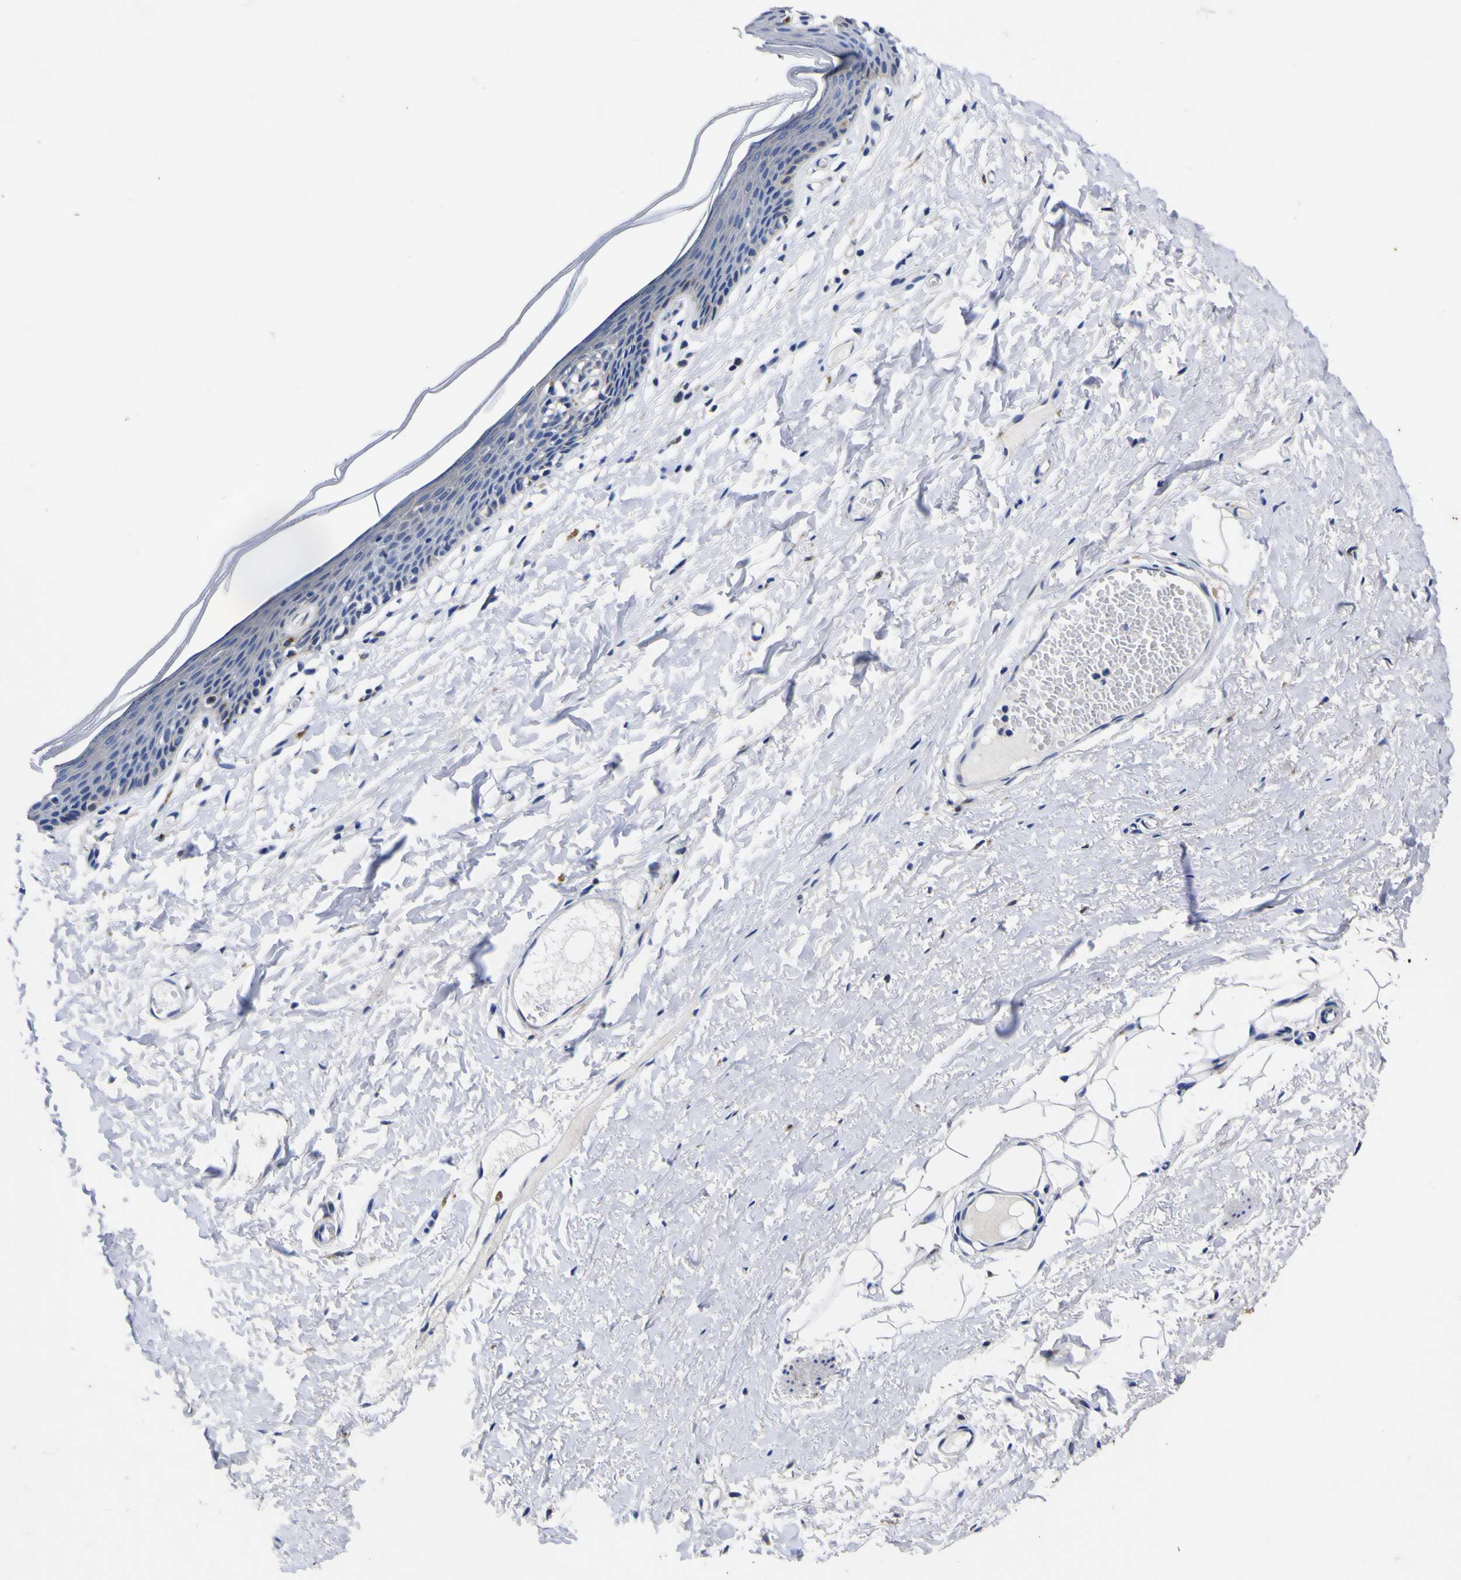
{"staining": {"intensity": "negative", "quantity": "none", "location": "none"}, "tissue": "skin", "cell_type": "Epidermal cells", "image_type": "normal", "snomed": [{"axis": "morphology", "description": "Normal tissue, NOS"}, {"axis": "topography", "description": "Cartilage tissue"}], "caption": "A photomicrograph of skin stained for a protein reveals no brown staining in epidermal cells.", "gene": "COA1", "patient": {"sex": "female", "age": 71}}